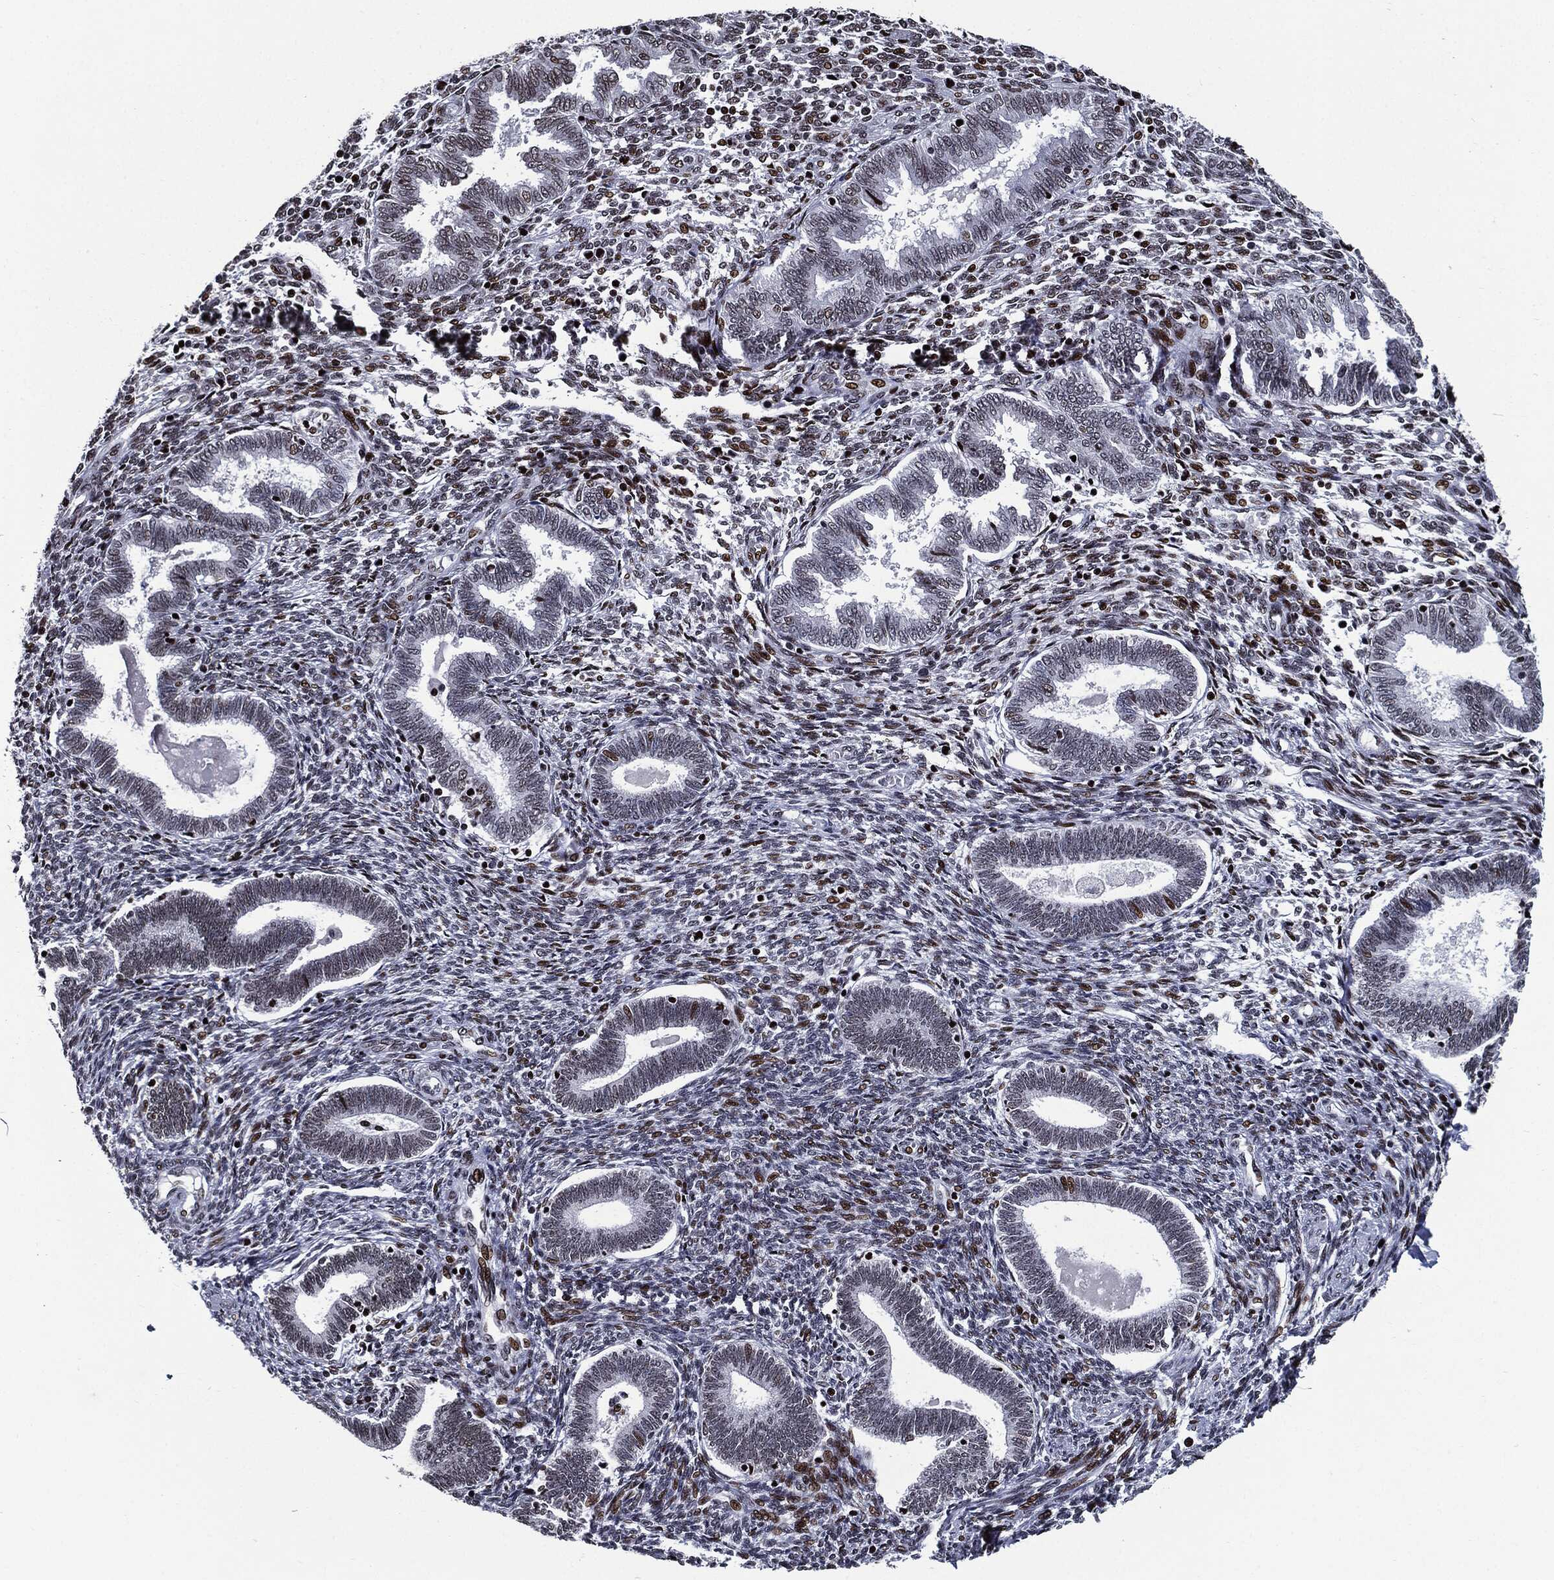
{"staining": {"intensity": "strong", "quantity": ">75%", "location": "nuclear"}, "tissue": "endometrium", "cell_type": "Cells in endometrial stroma", "image_type": "normal", "snomed": [{"axis": "morphology", "description": "Normal tissue, NOS"}, {"axis": "topography", "description": "Endometrium"}], "caption": "Immunohistochemical staining of unremarkable endometrium reveals high levels of strong nuclear positivity in about >75% of cells in endometrial stroma.", "gene": "ZFP91", "patient": {"sex": "female", "age": 42}}